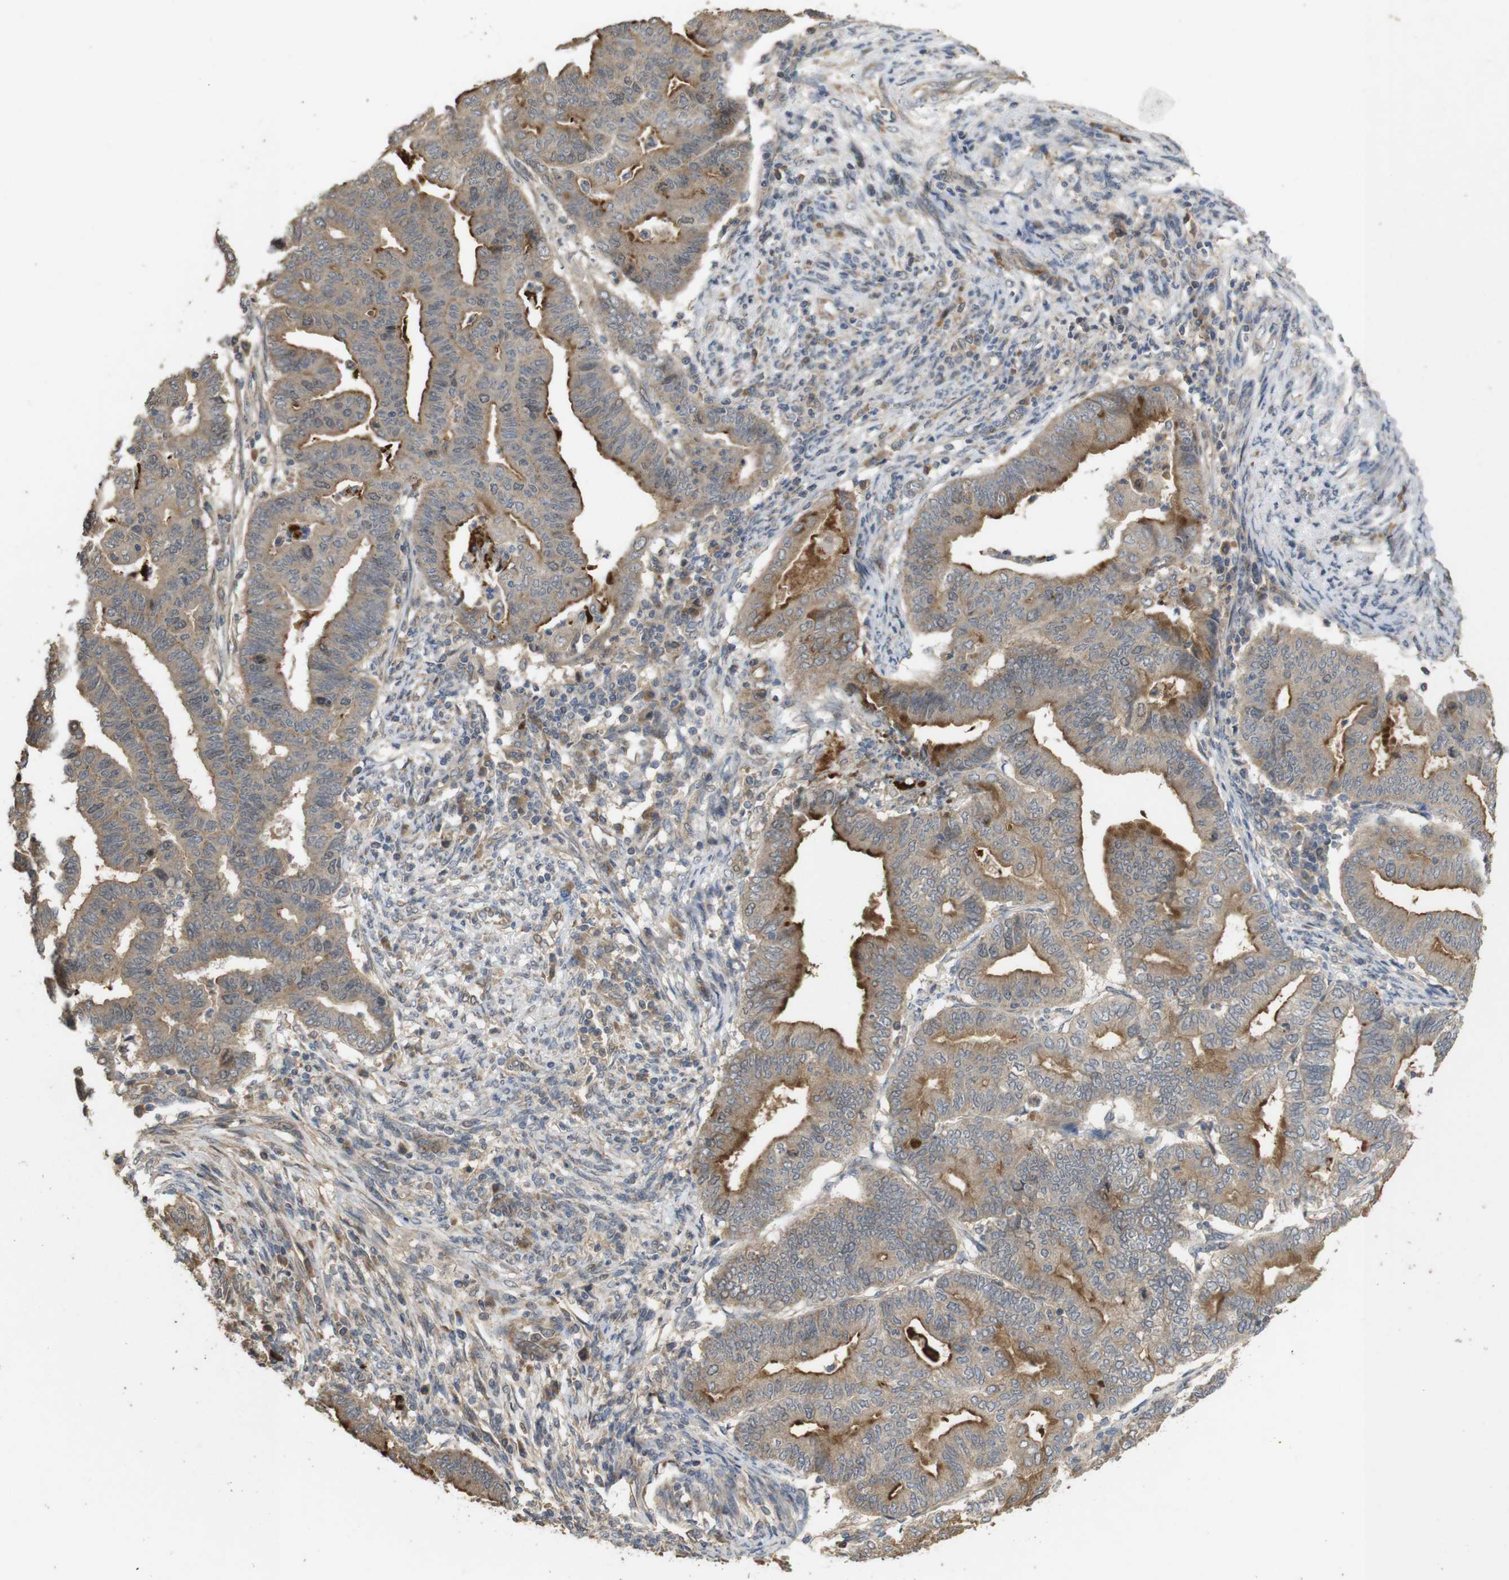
{"staining": {"intensity": "moderate", "quantity": "25%-75%", "location": "cytoplasmic/membranous"}, "tissue": "endometrial cancer", "cell_type": "Tumor cells", "image_type": "cancer", "snomed": [{"axis": "morphology", "description": "Adenocarcinoma, NOS"}, {"axis": "topography", "description": "Endometrium"}], "caption": "Protein expression analysis of human endometrial cancer (adenocarcinoma) reveals moderate cytoplasmic/membranous expression in about 25%-75% of tumor cells.", "gene": "PCDHB10", "patient": {"sex": "female", "age": 79}}